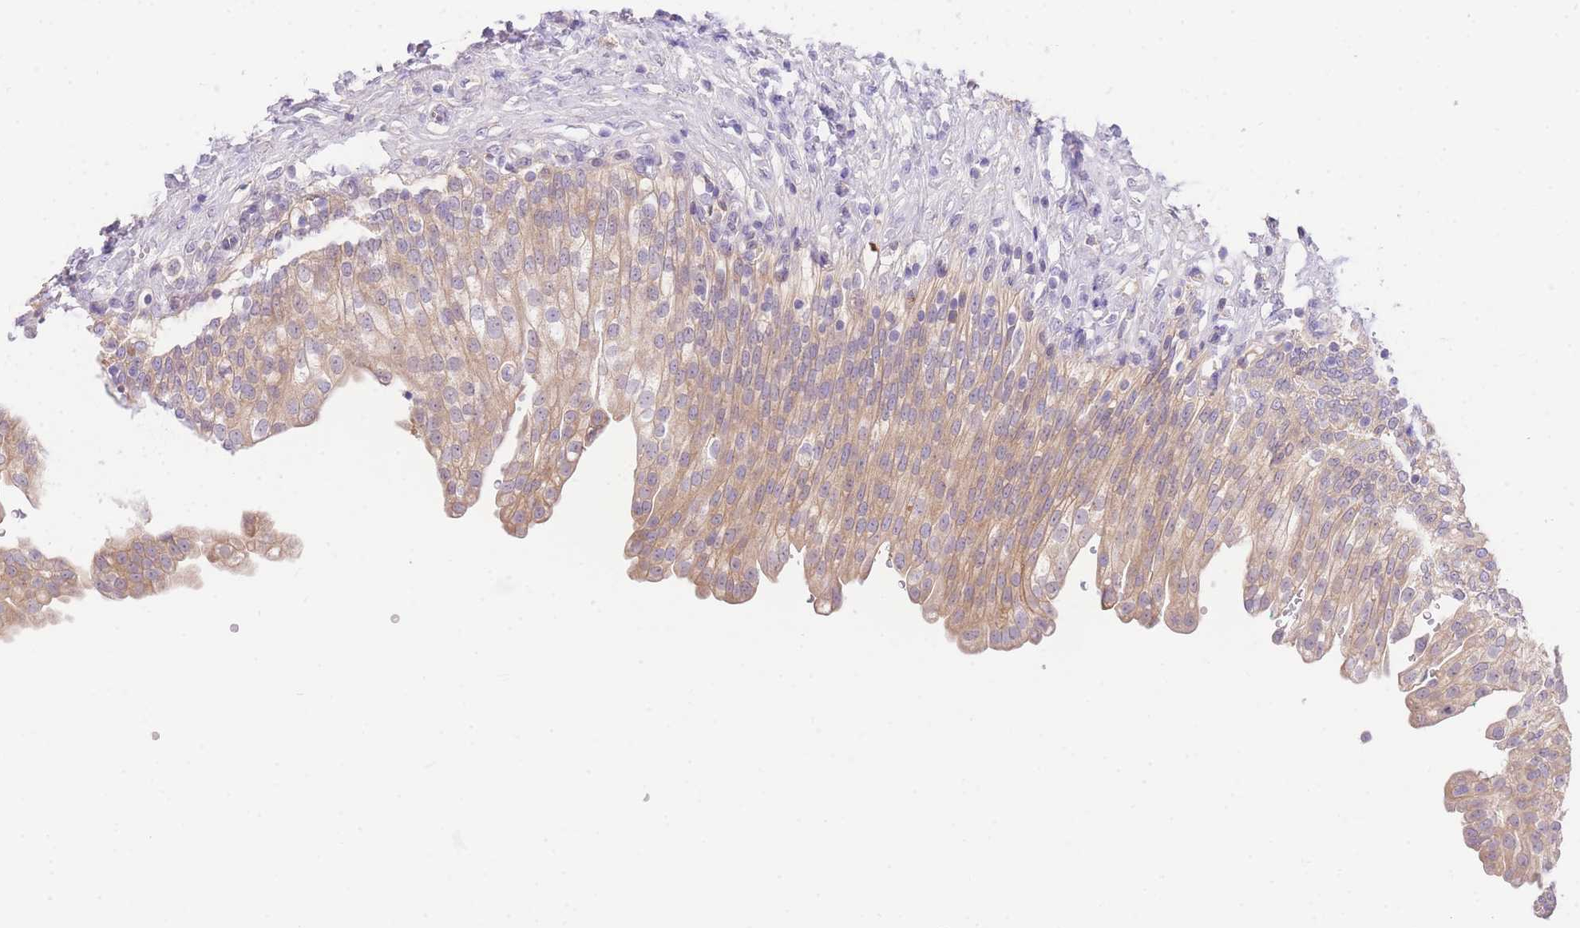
{"staining": {"intensity": "moderate", "quantity": "25%-75%", "location": "cytoplasmic/membranous"}, "tissue": "urinary bladder", "cell_type": "Urothelial cells", "image_type": "normal", "snomed": [{"axis": "morphology", "description": "Urothelial carcinoma, High grade"}, {"axis": "topography", "description": "Urinary bladder"}], "caption": "Protein expression analysis of benign human urinary bladder reveals moderate cytoplasmic/membranous expression in about 25%-75% of urothelial cells. The staining is performed using DAB (3,3'-diaminobenzidine) brown chromogen to label protein expression. The nuclei are counter-stained blue using hematoxylin.", "gene": "LIPH", "patient": {"sex": "male", "age": 46}}